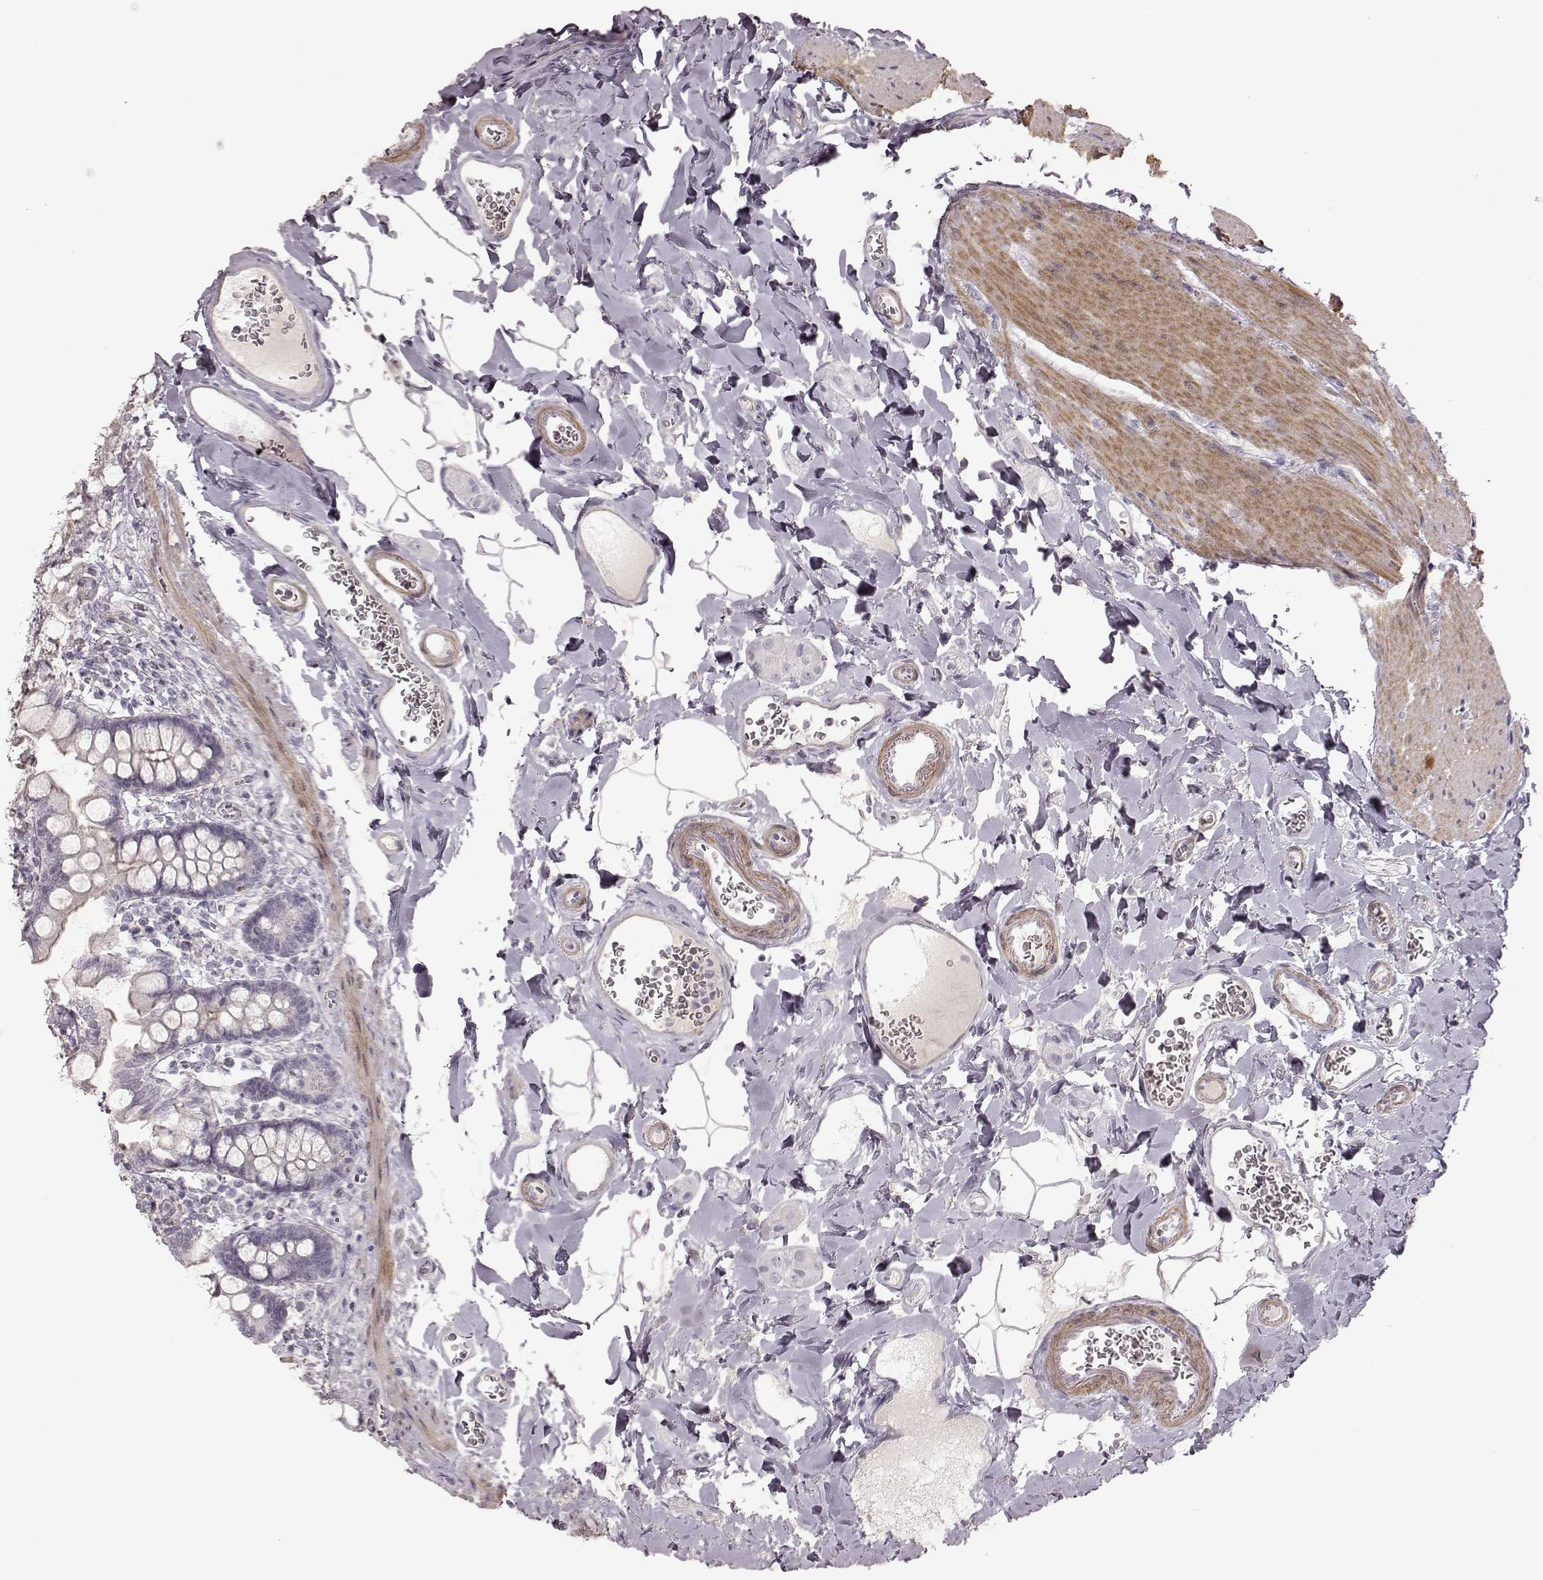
{"staining": {"intensity": "negative", "quantity": "none", "location": "none"}, "tissue": "small intestine", "cell_type": "Glandular cells", "image_type": "normal", "snomed": [{"axis": "morphology", "description": "Normal tissue, NOS"}, {"axis": "topography", "description": "Small intestine"}], "caption": "Immunohistochemical staining of unremarkable human small intestine demonstrates no significant expression in glandular cells.", "gene": "PRLHR", "patient": {"sex": "female", "age": 56}}